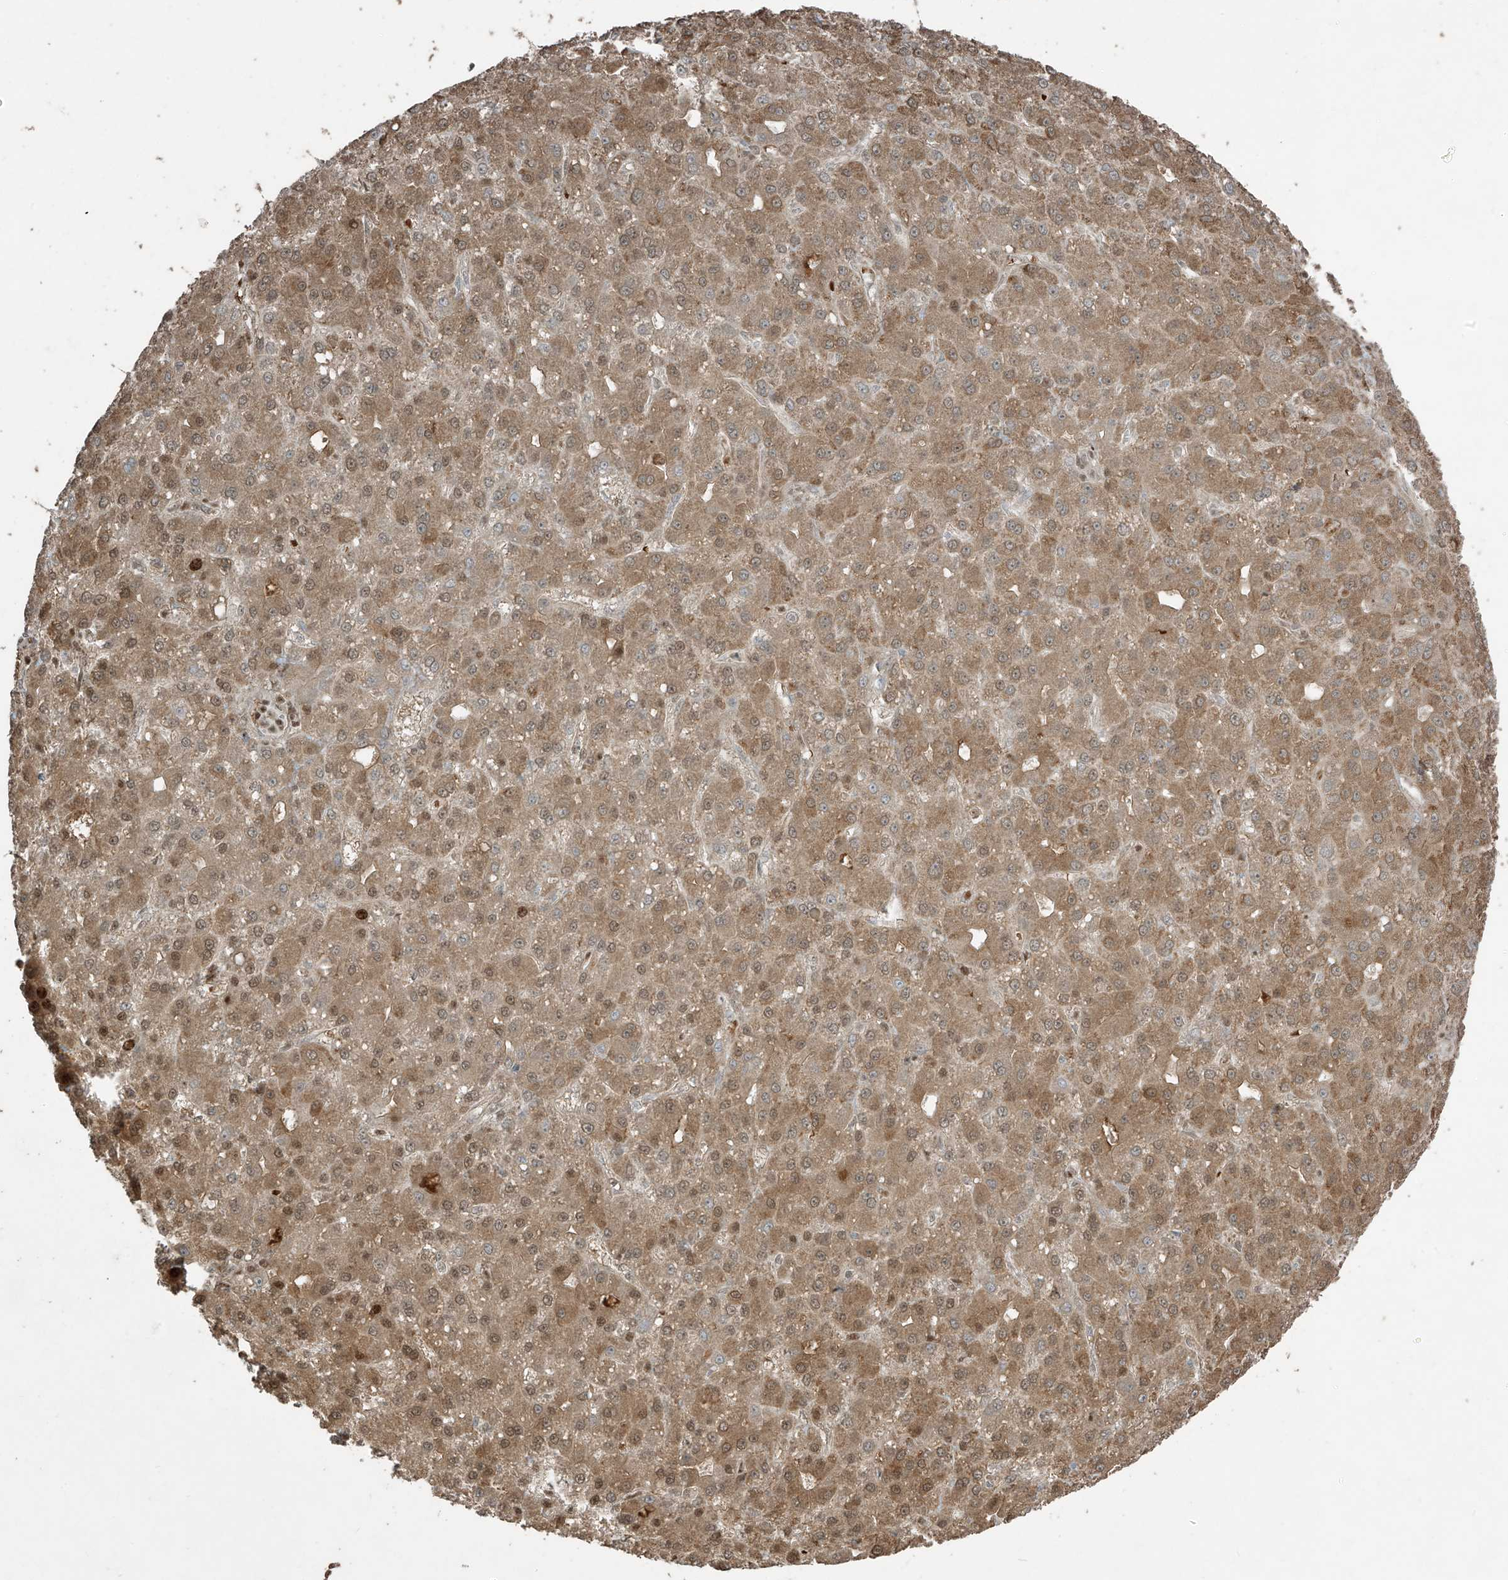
{"staining": {"intensity": "moderate", "quantity": ">75%", "location": "cytoplasmic/membranous,nuclear"}, "tissue": "liver cancer", "cell_type": "Tumor cells", "image_type": "cancer", "snomed": [{"axis": "morphology", "description": "Carcinoma, Hepatocellular, NOS"}, {"axis": "topography", "description": "Liver"}], "caption": "There is medium levels of moderate cytoplasmic/membranous and nuclear staining in tumor cells of hepatocellular carcinoma (liver), as demonstrated by immunohistochemical staining (brown color).", "gene": "TTC22", "patient": {"sex": "male", "age": 67}}